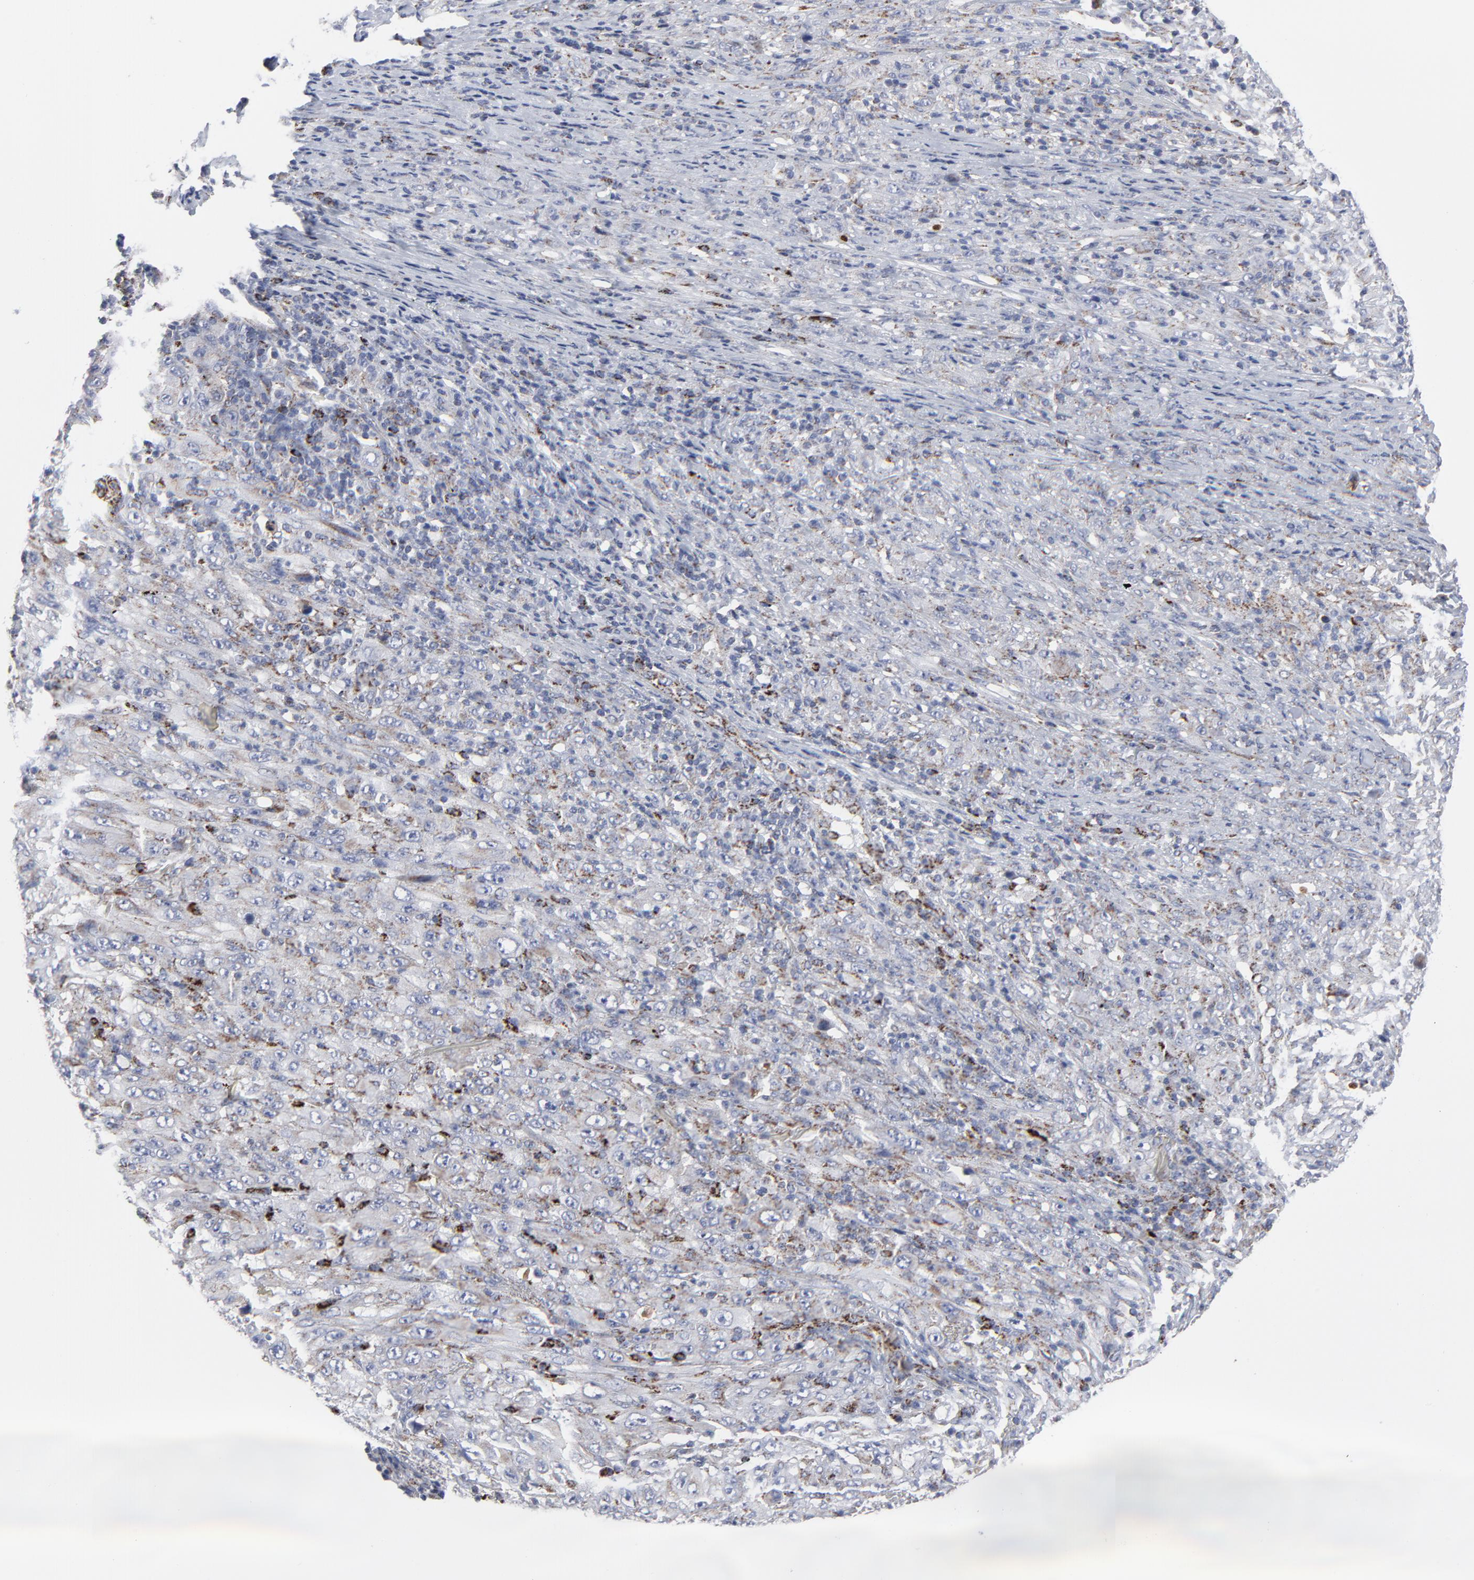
{"staining": {"intensity": "moderate", "quantity": "<25%", "location": "cytoplasmic/membranous"}, "tissue": "melanoma", "cell_type": "Tumor cells", "image_type": "cancer", "snomed": [{"axis": "morphology", "description": "Malignant melanoma, Metastatic site"}, {"axis": "topography", "description": "Skin"}], "caption": "IHC image of neoplastic tissue: human malignant melanoma (metastatic site) stained using IHC shows low levels of moderate protein expression localized specifically in the cytoplasmic/membranous of tumor cells, appearing as a cytoplasmic/membranous brown color.", "gene": "TXNRD2", "patient": {"sex": "female", "age": 56}}